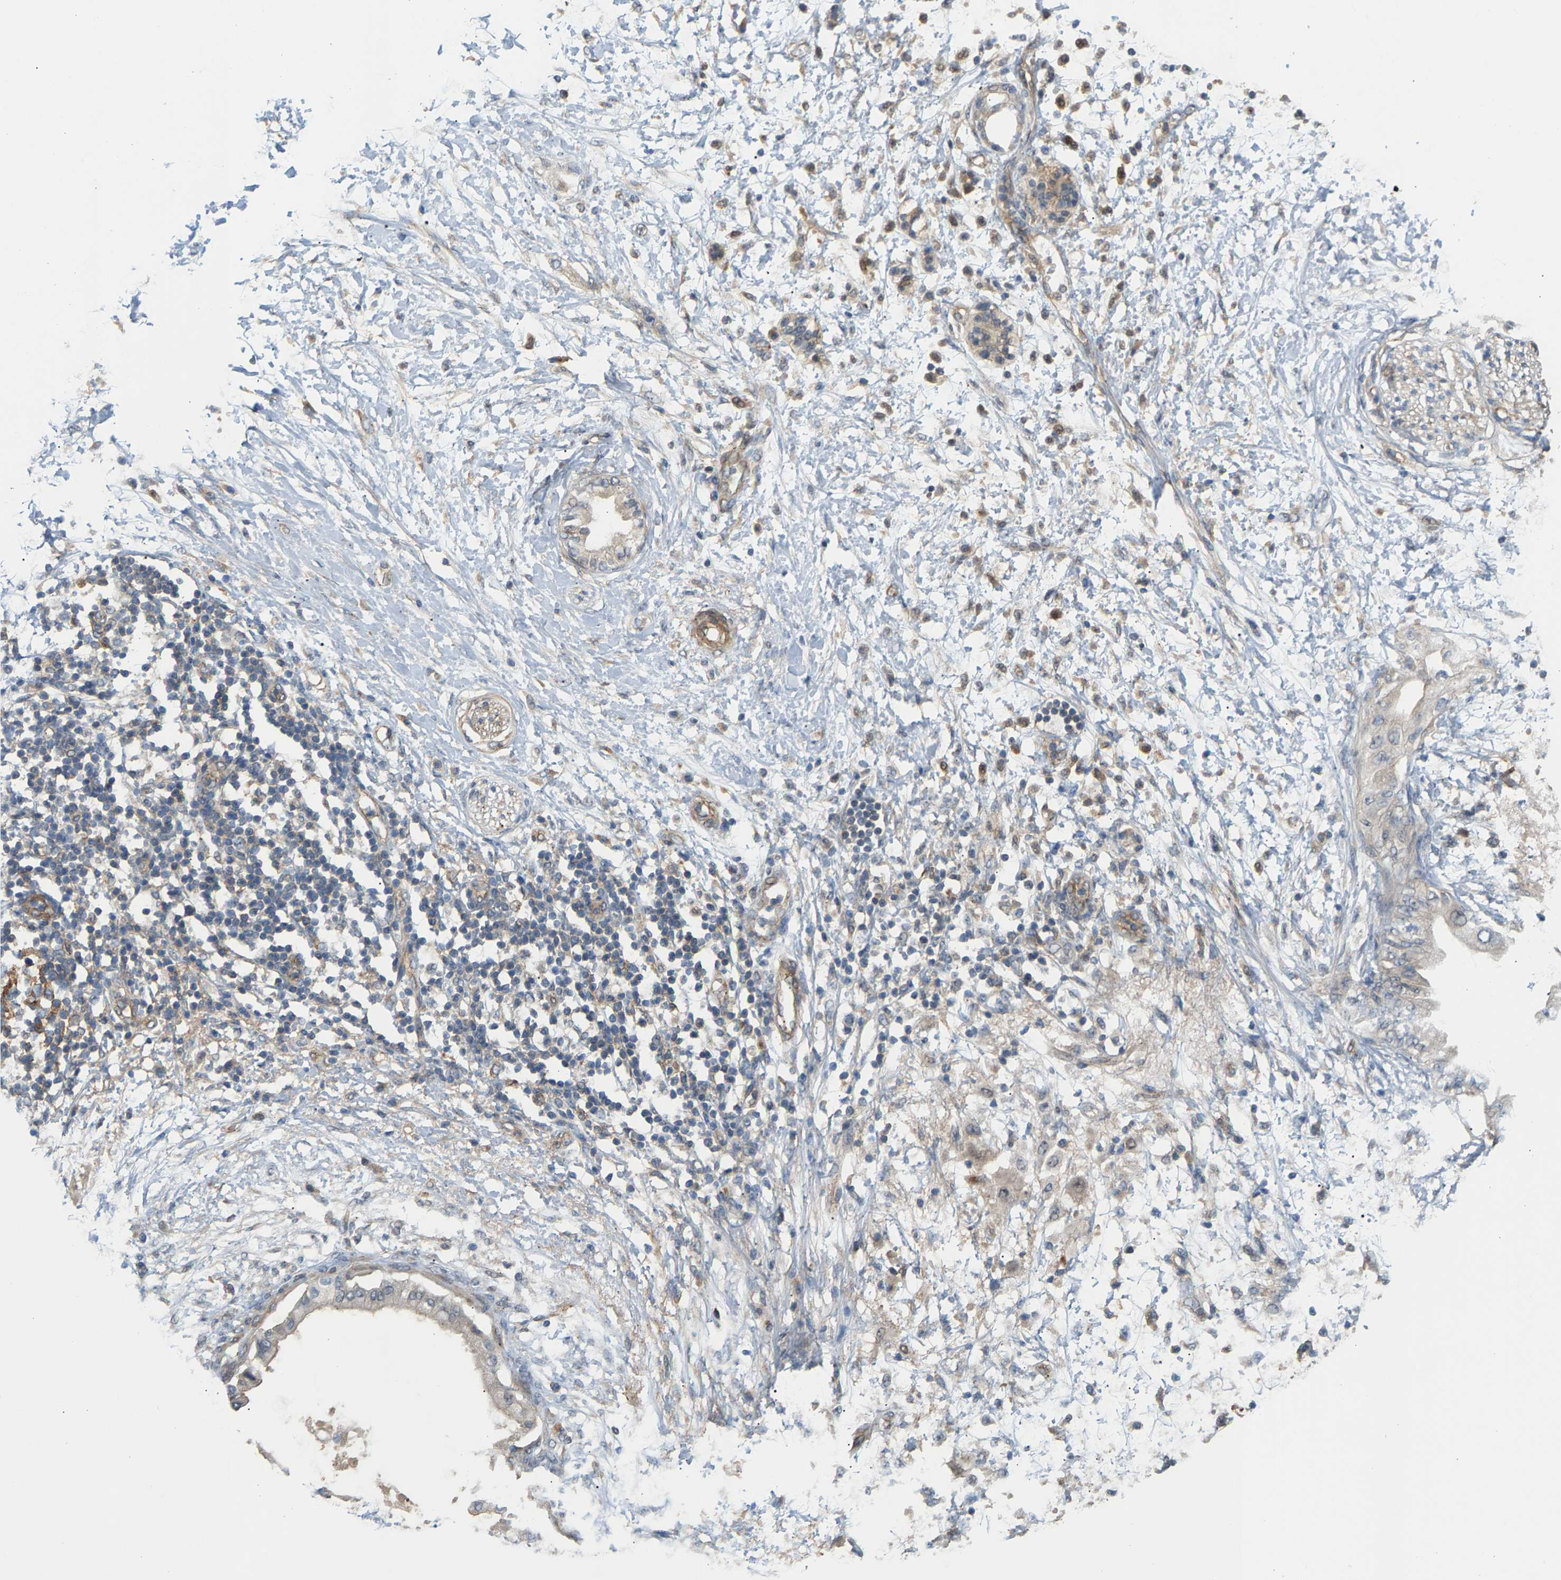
{"staining": {"intensity": "strong", "quantity": ">75%", "location": "cytoplasmic/membranous"}, "tissue": "adipose tissue", "cell_type": "Adipocytes", "image_type": "normal", "snomed": [{"axis": "morphology", "description": "Normal tissue, NOS"}, {"axis": "morphology", "description": "Adenocarcinoma, NOS"}, {"axis": "topography", "description": "Duodenum"}, {"axis": "topography", "description": "Peripheral nerve tissue"}], "caption": "IHC (DAB (3,3'-diaminobenzidine)) staining of benign adipose tissue demonstrates strong cytoplasmic/membranous protein staining in about >75% of adipocytes. (brown staining indicates protein expression, while blue staining denotes nuclei).", "gene": "KRTAP27", "patient": {"sex": "female", "age": 60}}